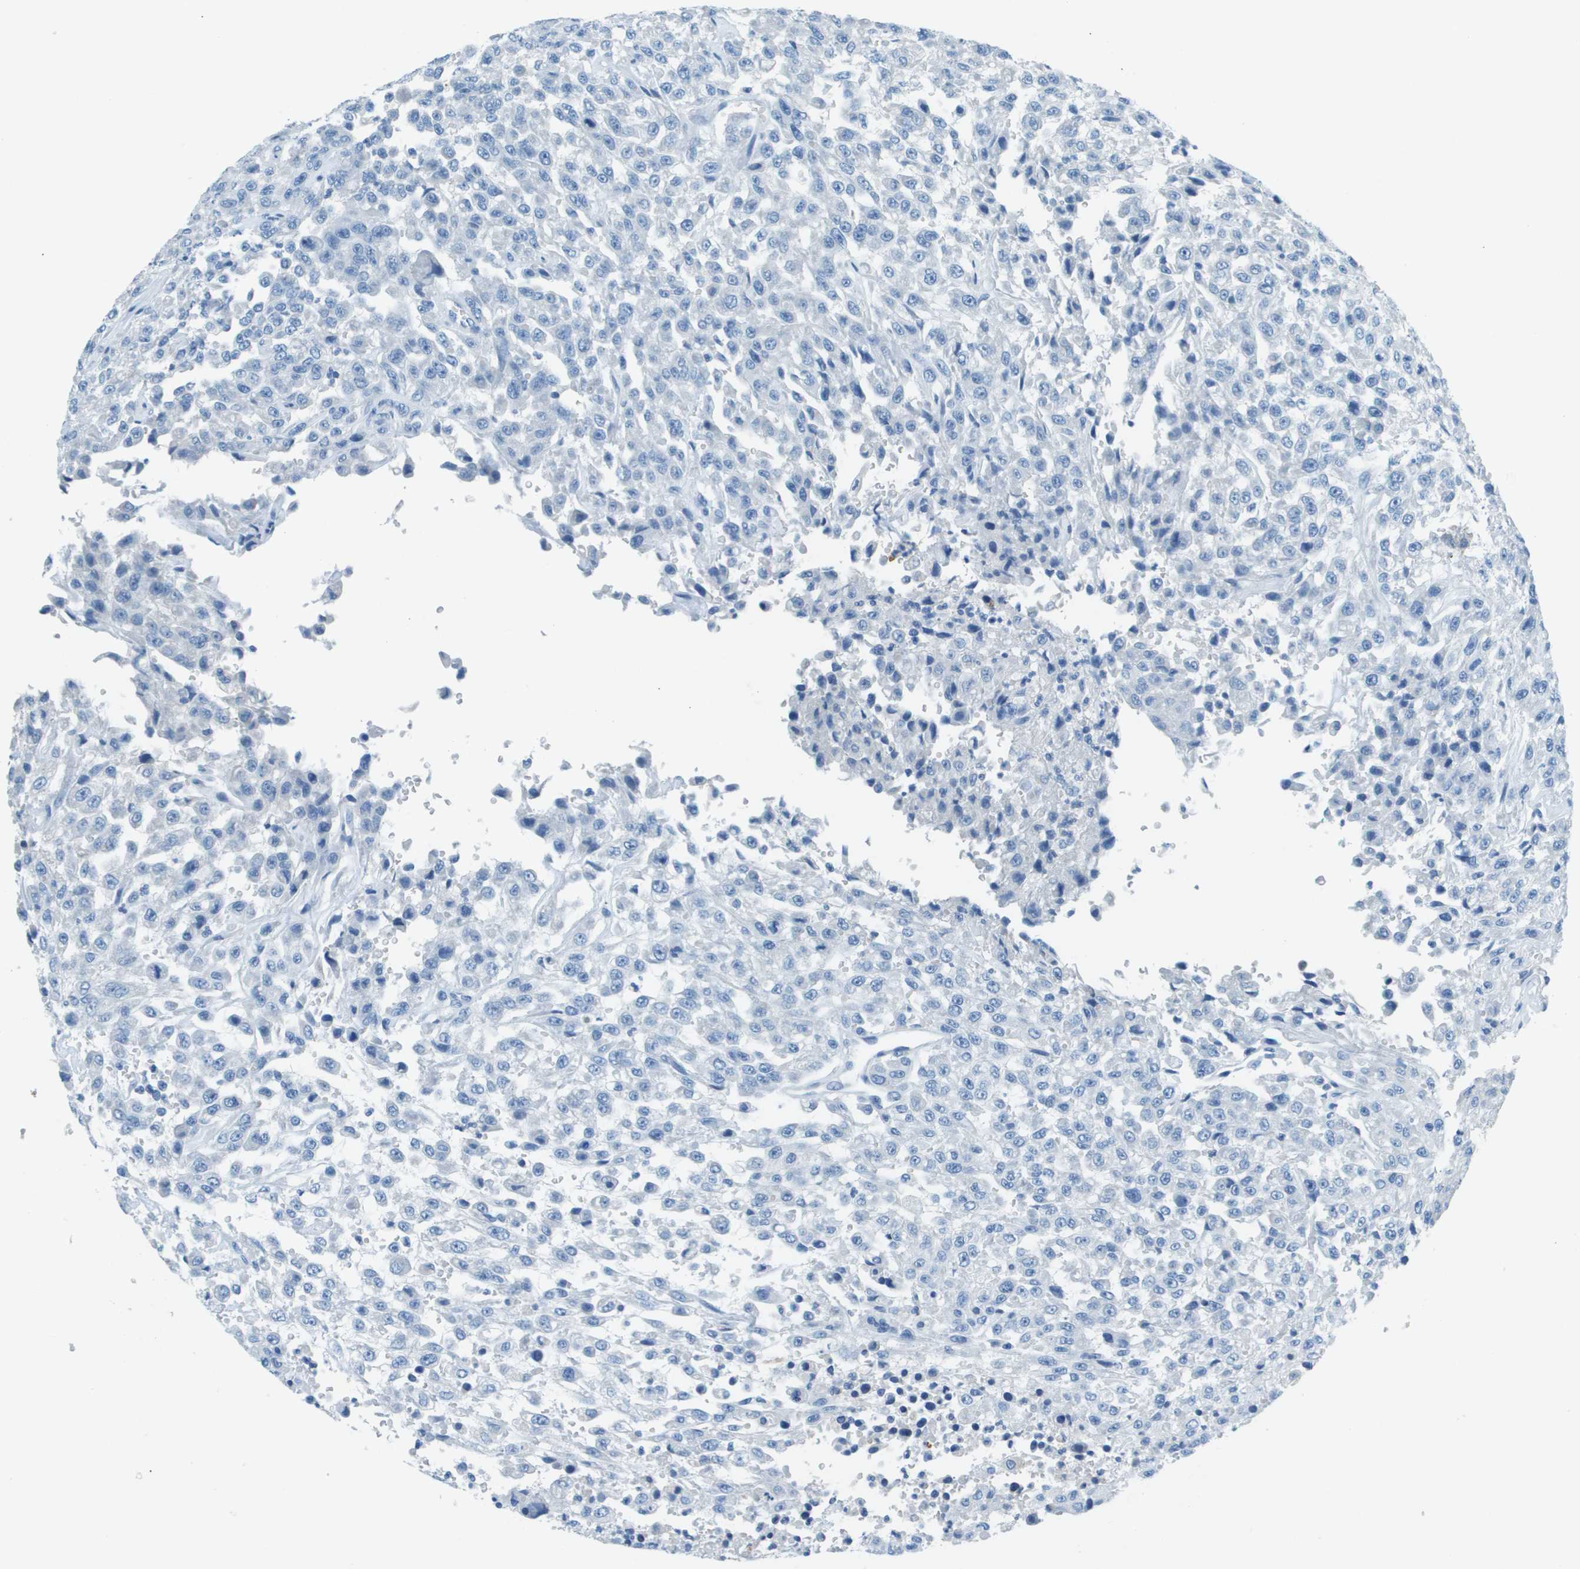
{"staining": {"intensity": "negative", "quantity": "none", "location": "none"}, "tissue": "urothelial cancer", "cell_type": "Tumor cells", "image_type": "cancer", "snomed": [{"axis": "morphology", "description": "Urothelial carcinoma, High grade"}, {"axis": "topography", "description": "Urinary bladder"}], "caption": "There is no significant expression in tumor cells of urothelial cancer. Brightfield microscopy of IHC stained with DAB (brown) and hematoxylin (blue), captured at high magnification.", "gene": "SLC16A10", "patient": {"sex": "male", "age": 46}}